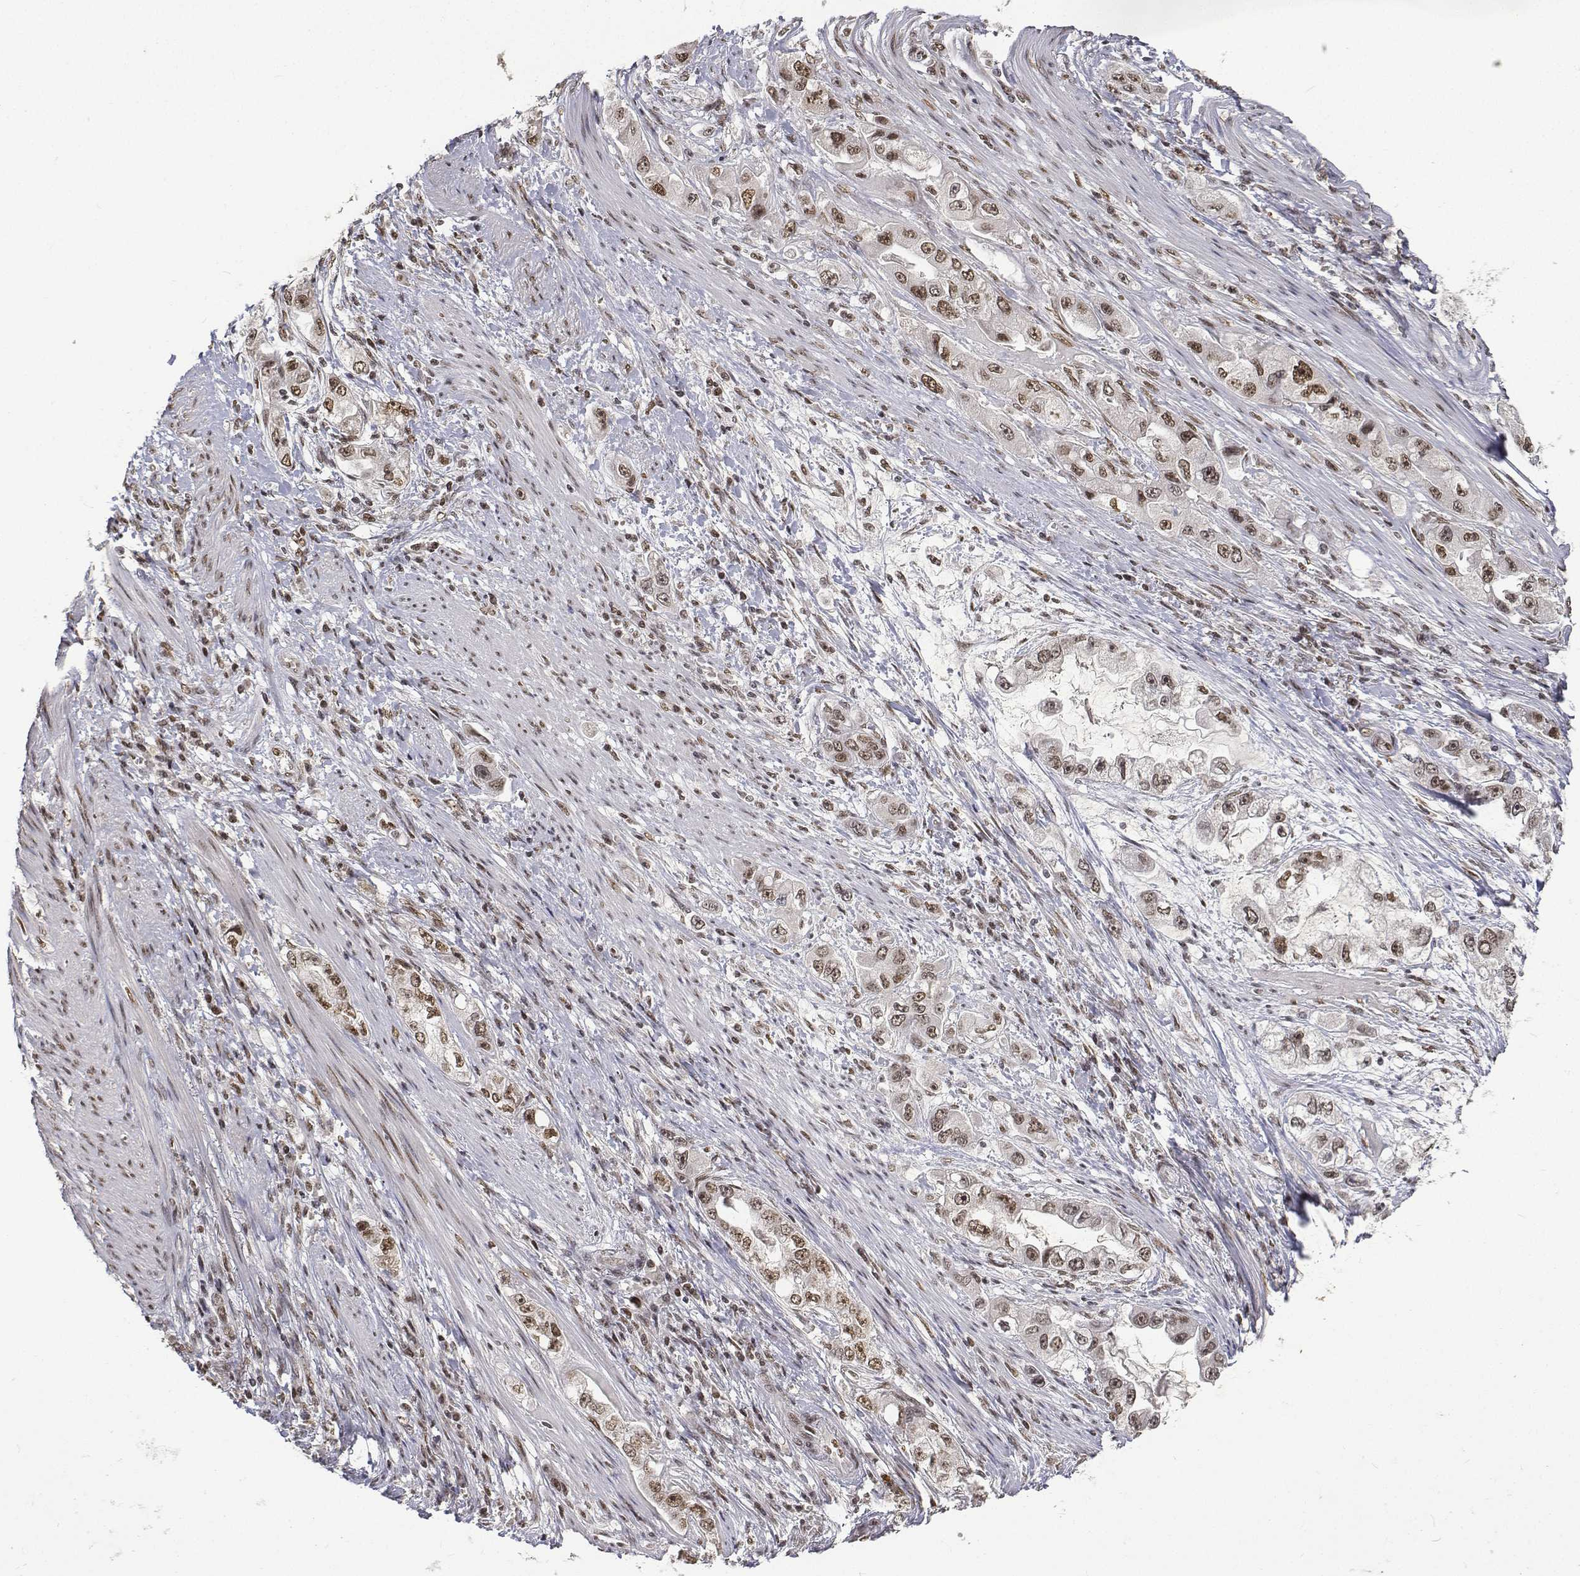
{"staining": {"intensity": "moderate", "quantity": "25%-75%", "location": "nuclear"}, "tissue": "stomach cancer", "cell_type": "Tumor cells", "image_type": "cancer", "snomed": [{"axis": "morphology", "description": "Adenocarcinoma, NOS"}, {"axis": "topography", "description": "Stomach, lower"}], "caption": "Adenocarcinoma (stomach) stained with a brown dye displays moderate nuclear positive expression in approximately 25%-75% of tumor cells.", "gene": "ATRX", "patient": {"sex": "female", "age": 93}}